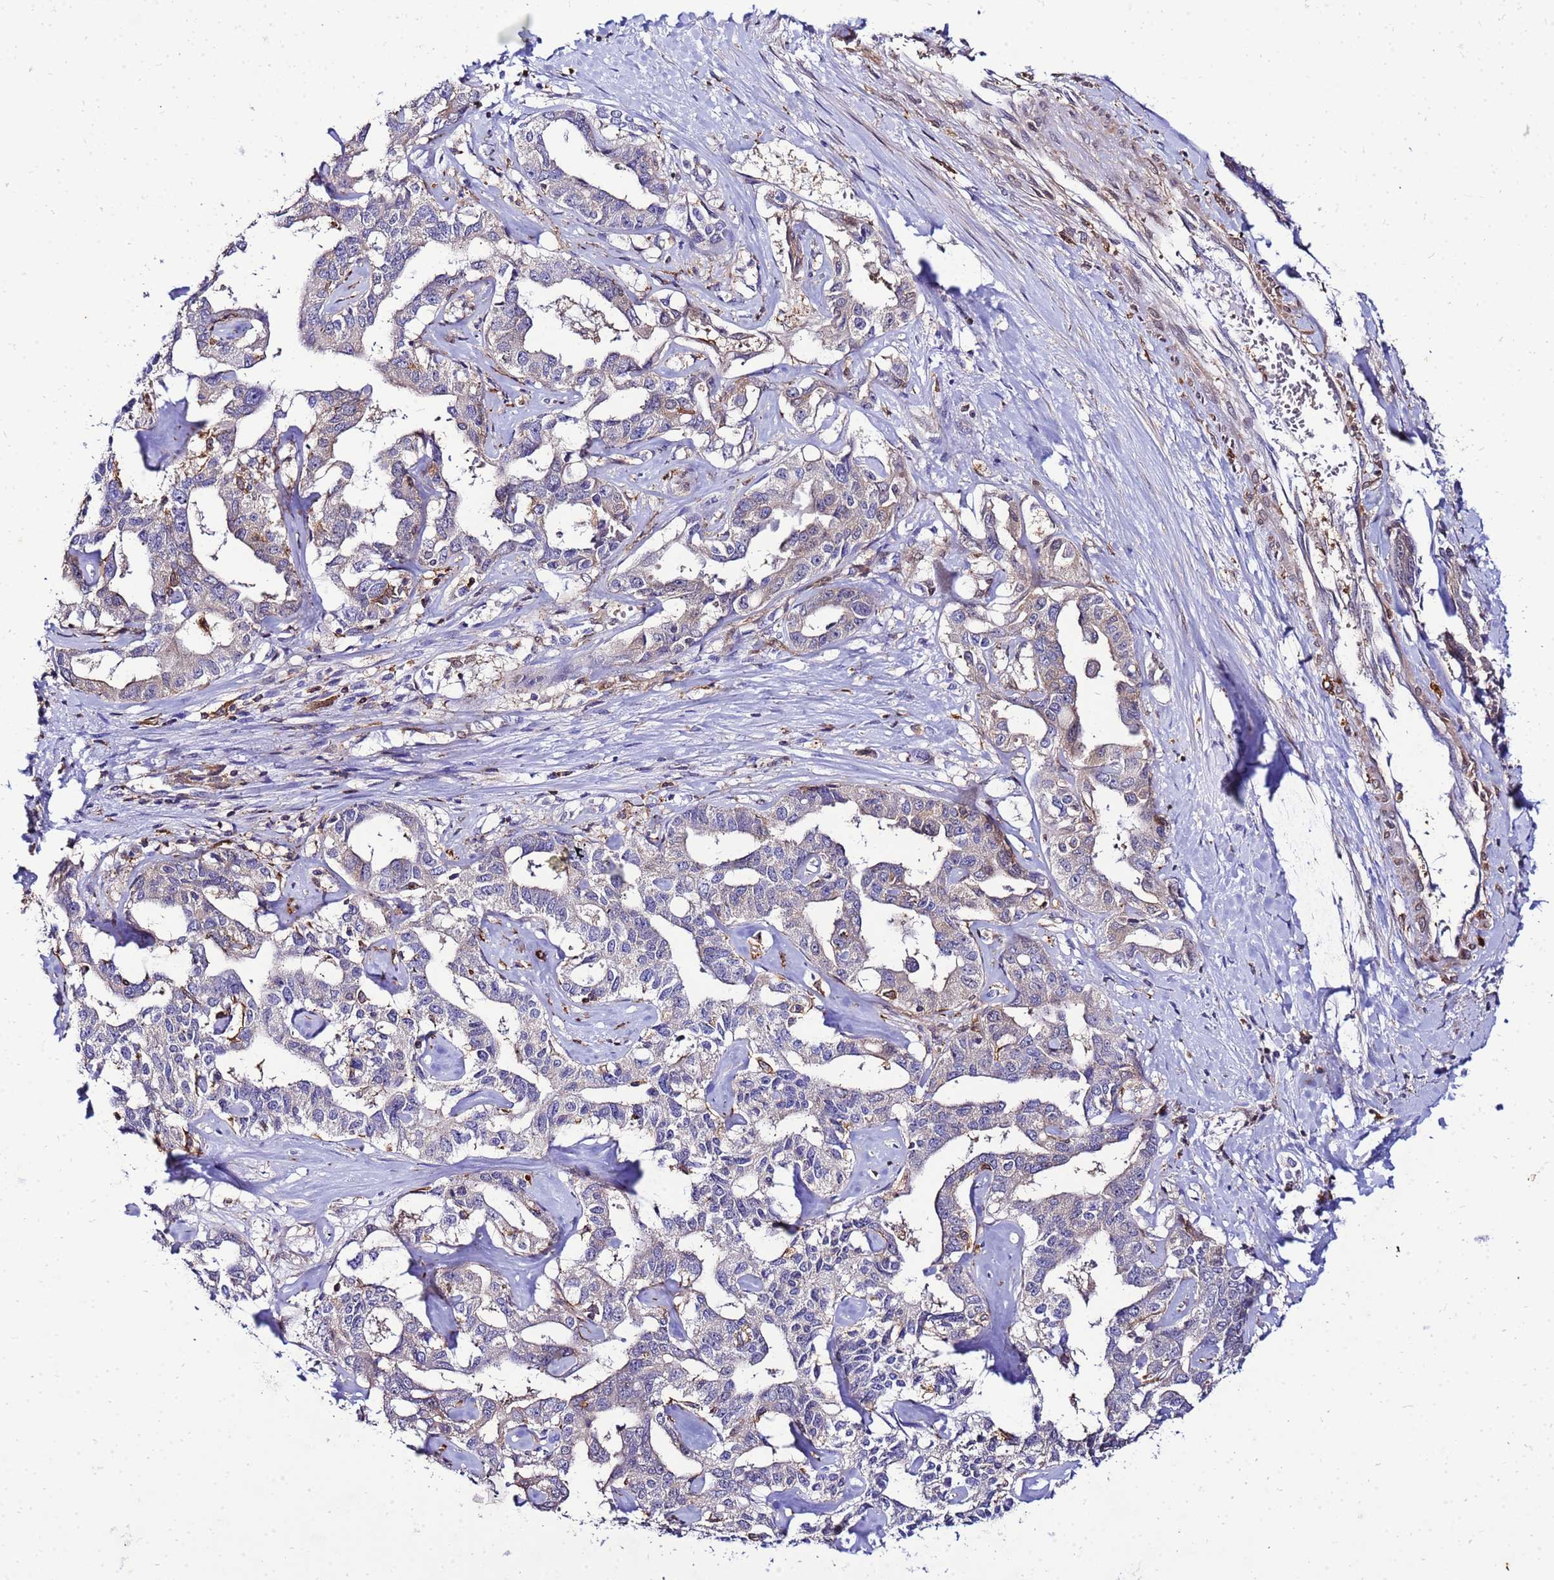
{"staining": {"intensity": "negative", "quantity": "none", "location": "none"}, "tissue": "liver cancer", "cell_type": "Tumor cells", "image_type": "cancer", "snomed": [{"axis": "morphology", "description": "Cholangiocarcinoma"}, {"axis": "topography", "description": "Liver"}], "caption": "Image shows no significant protein staining in tumor cells of liver cancer (cholangiocarcinoma).", "gene": "DBNDD2", "patient": {"sex": "male", "age": 59}}